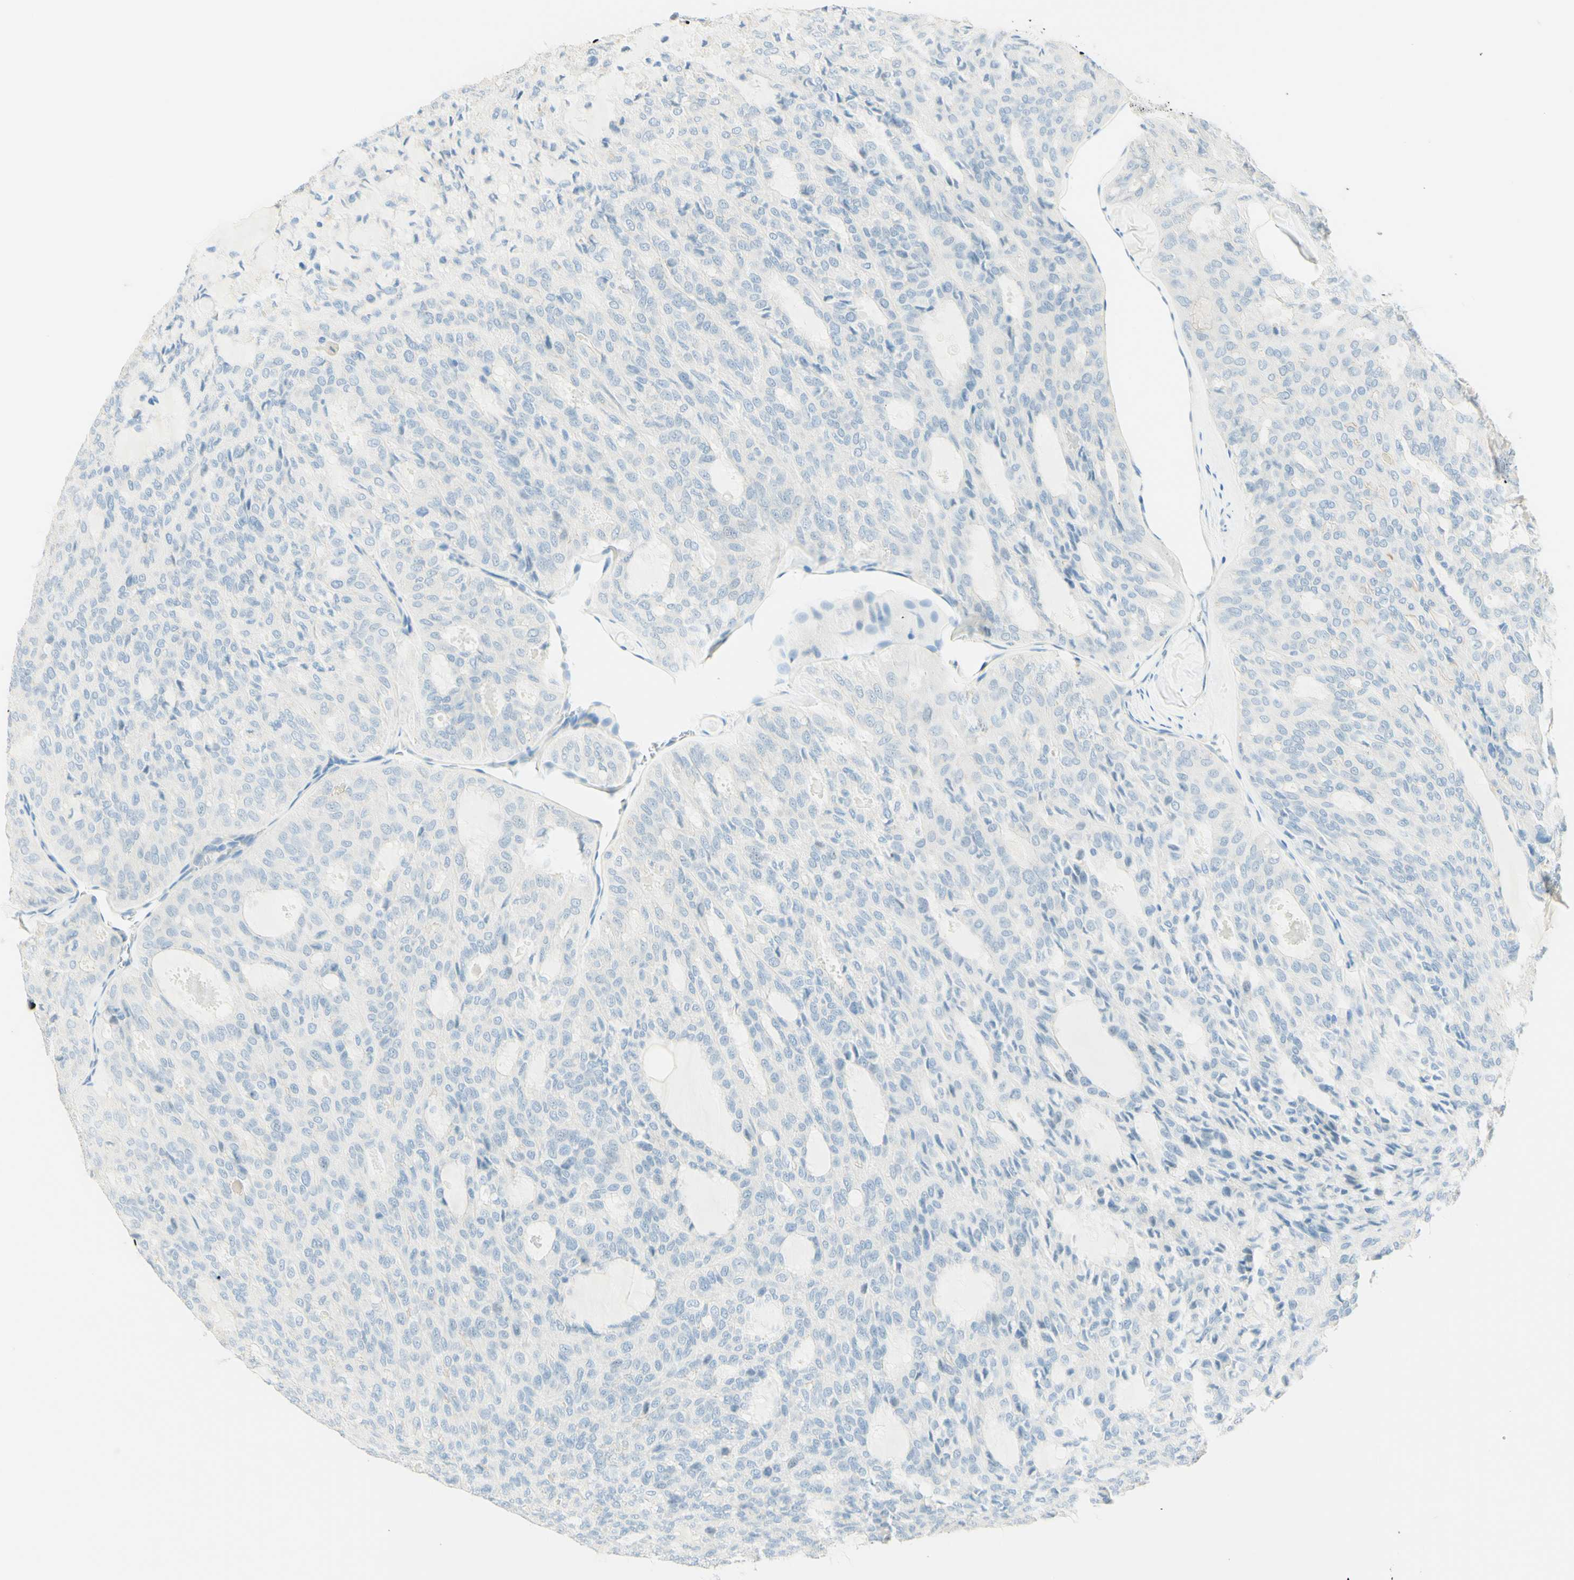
{"staining": {"intensity": "negative", "quantity": "none", "location": "none"}, "tissue": "thyroid cancer", "cell_type": "Tumor cells", "image_type": "cancer", "snomed": [{"axis": "morphology", "description": "Follicular adenoma carcinoma, NOS"}, {"axis": "topography", "description": "Thyroid gland"}], "caption": "Immunohistochemistry (IHC) micrograph of thyroid follicular adenoma carcinoma stained for a protein (brown), which demonstrates no positivity in tumor cells.", "gene": "TMEM132D", "patient": {"sex": "male", "age": 75}}